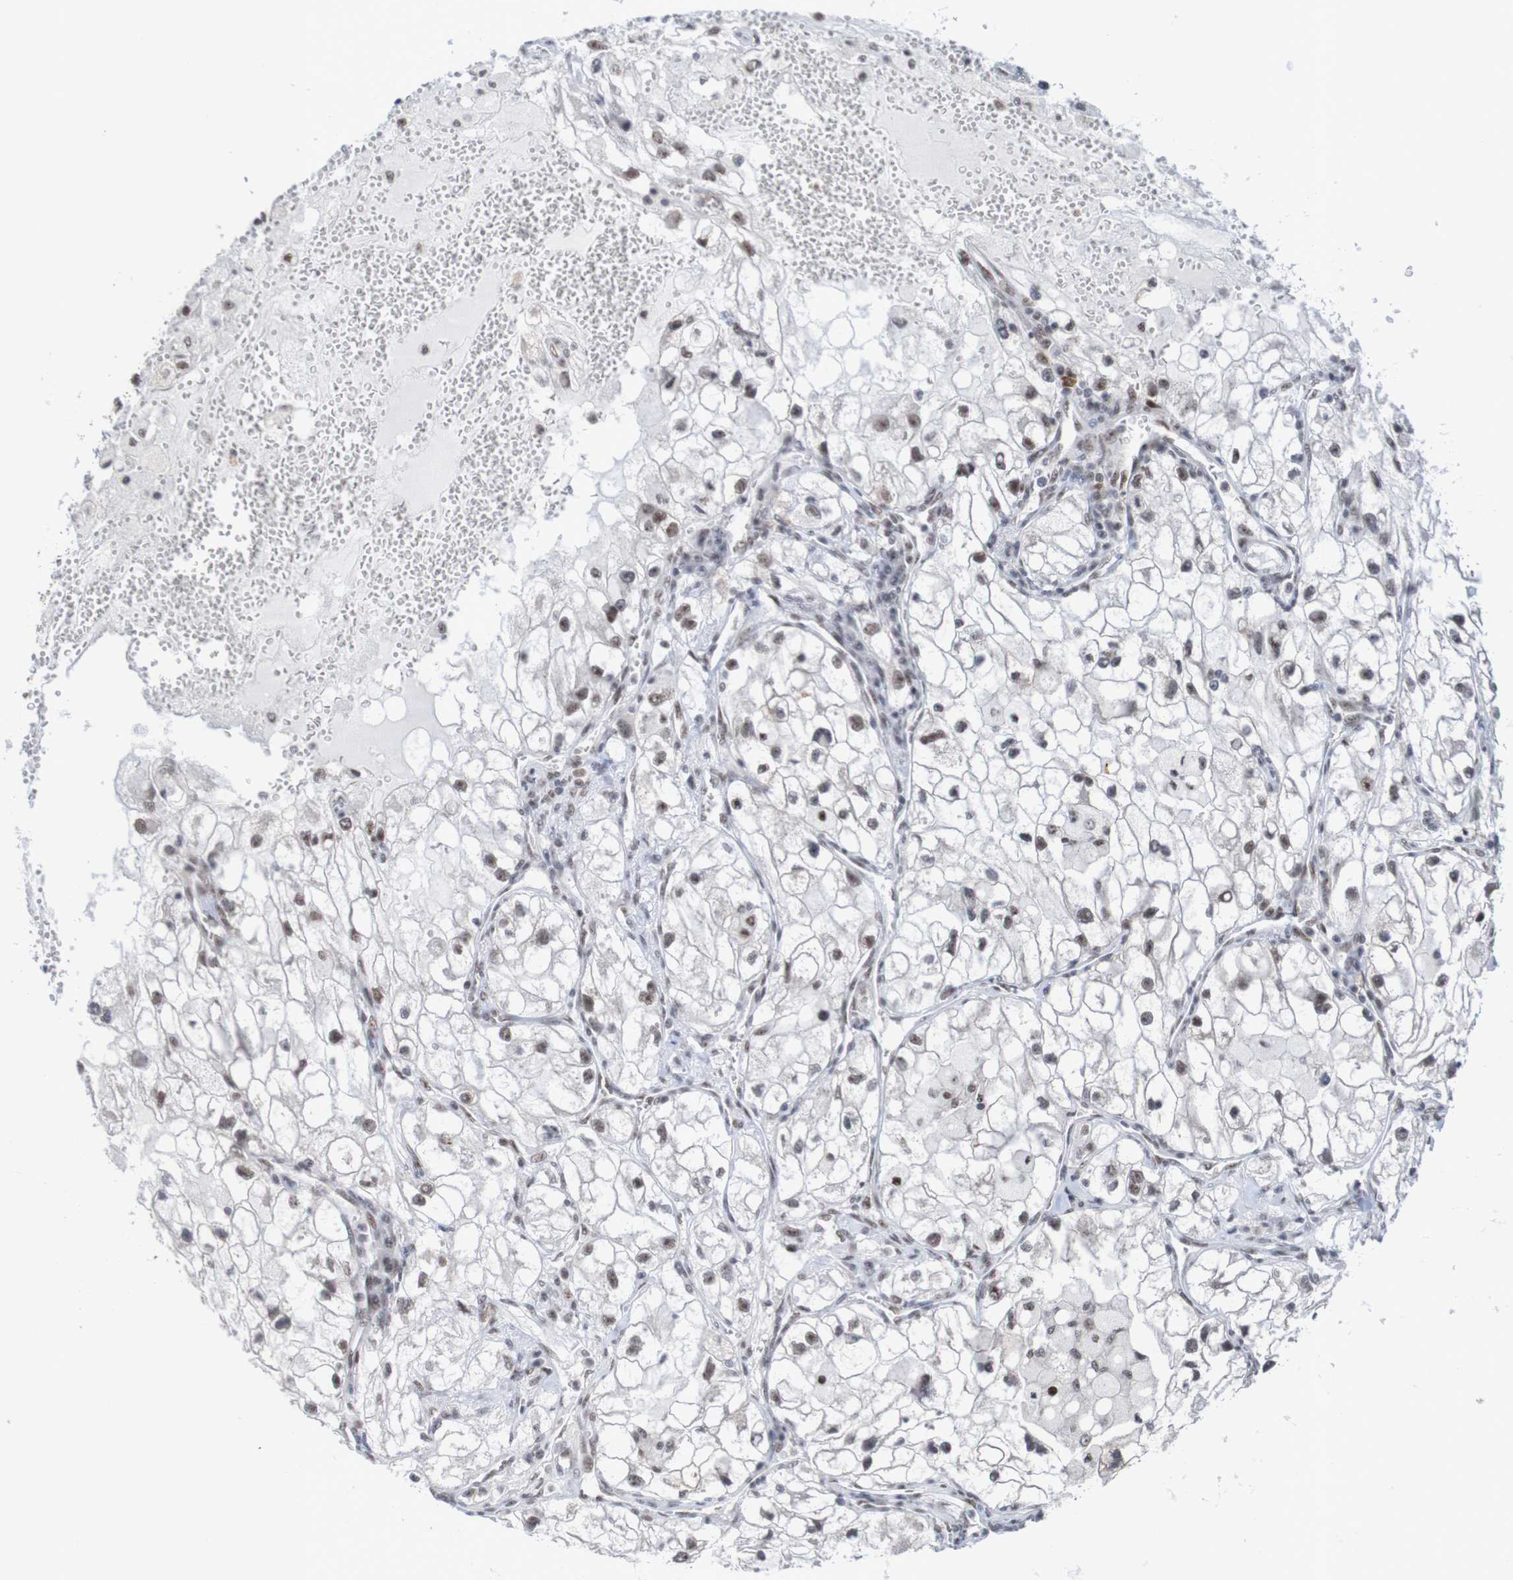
{"staining": {"intensity": "weak", "quantity": "<25%", "location": "nuclear"}, "tissue": "renal cancer", "cell_type": "Tumor cells", "image_type": "cancer", "snomed": [{"axis": "morphology", "description": "Adenocarcinoma, NOS"}, {"axis": "topography", "description": "Kidney"}], "caption": "Renal cancer was stained to show a protein in brown. There is no significant positivity in tumor cells.", "gene": "CDC5L", "patient": {"sex": "female", "age": 70}}